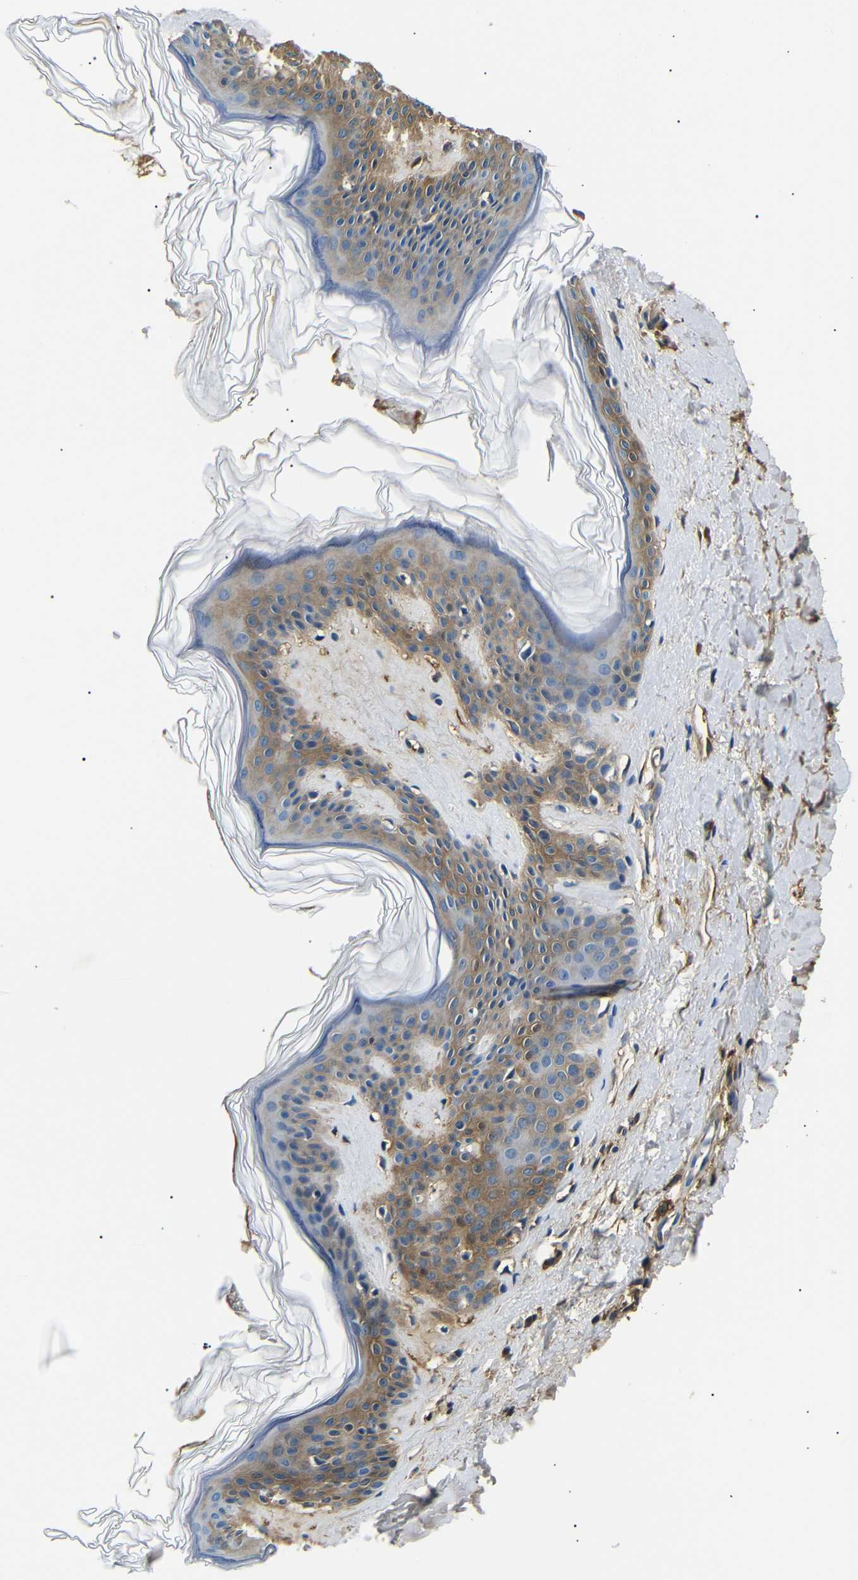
{"staining": {"intensity": "moderate", "quantity": ">75%", "location": "cytoplasmic/membranous"}, "tissue": "skin", "cell_type": "Fibroblasts", "image_type": "normal", "snomed": [{"axis": "morphology", "description": "Normal tissue, NOS"}, {"axis": "topography", "description": "Skin"}], "caption": "IHC photomicrograph of benign skin: human skin stained using immunohistochemistry demonstrates medium levels of moderate protein expression localized specifically in the cytoplasmic/membranous of fibroblasts, appearing as a cytoplasmic/membranous brown color.", "gene": "LHCGR", "patient": {"sex": "female", "age": 41}}